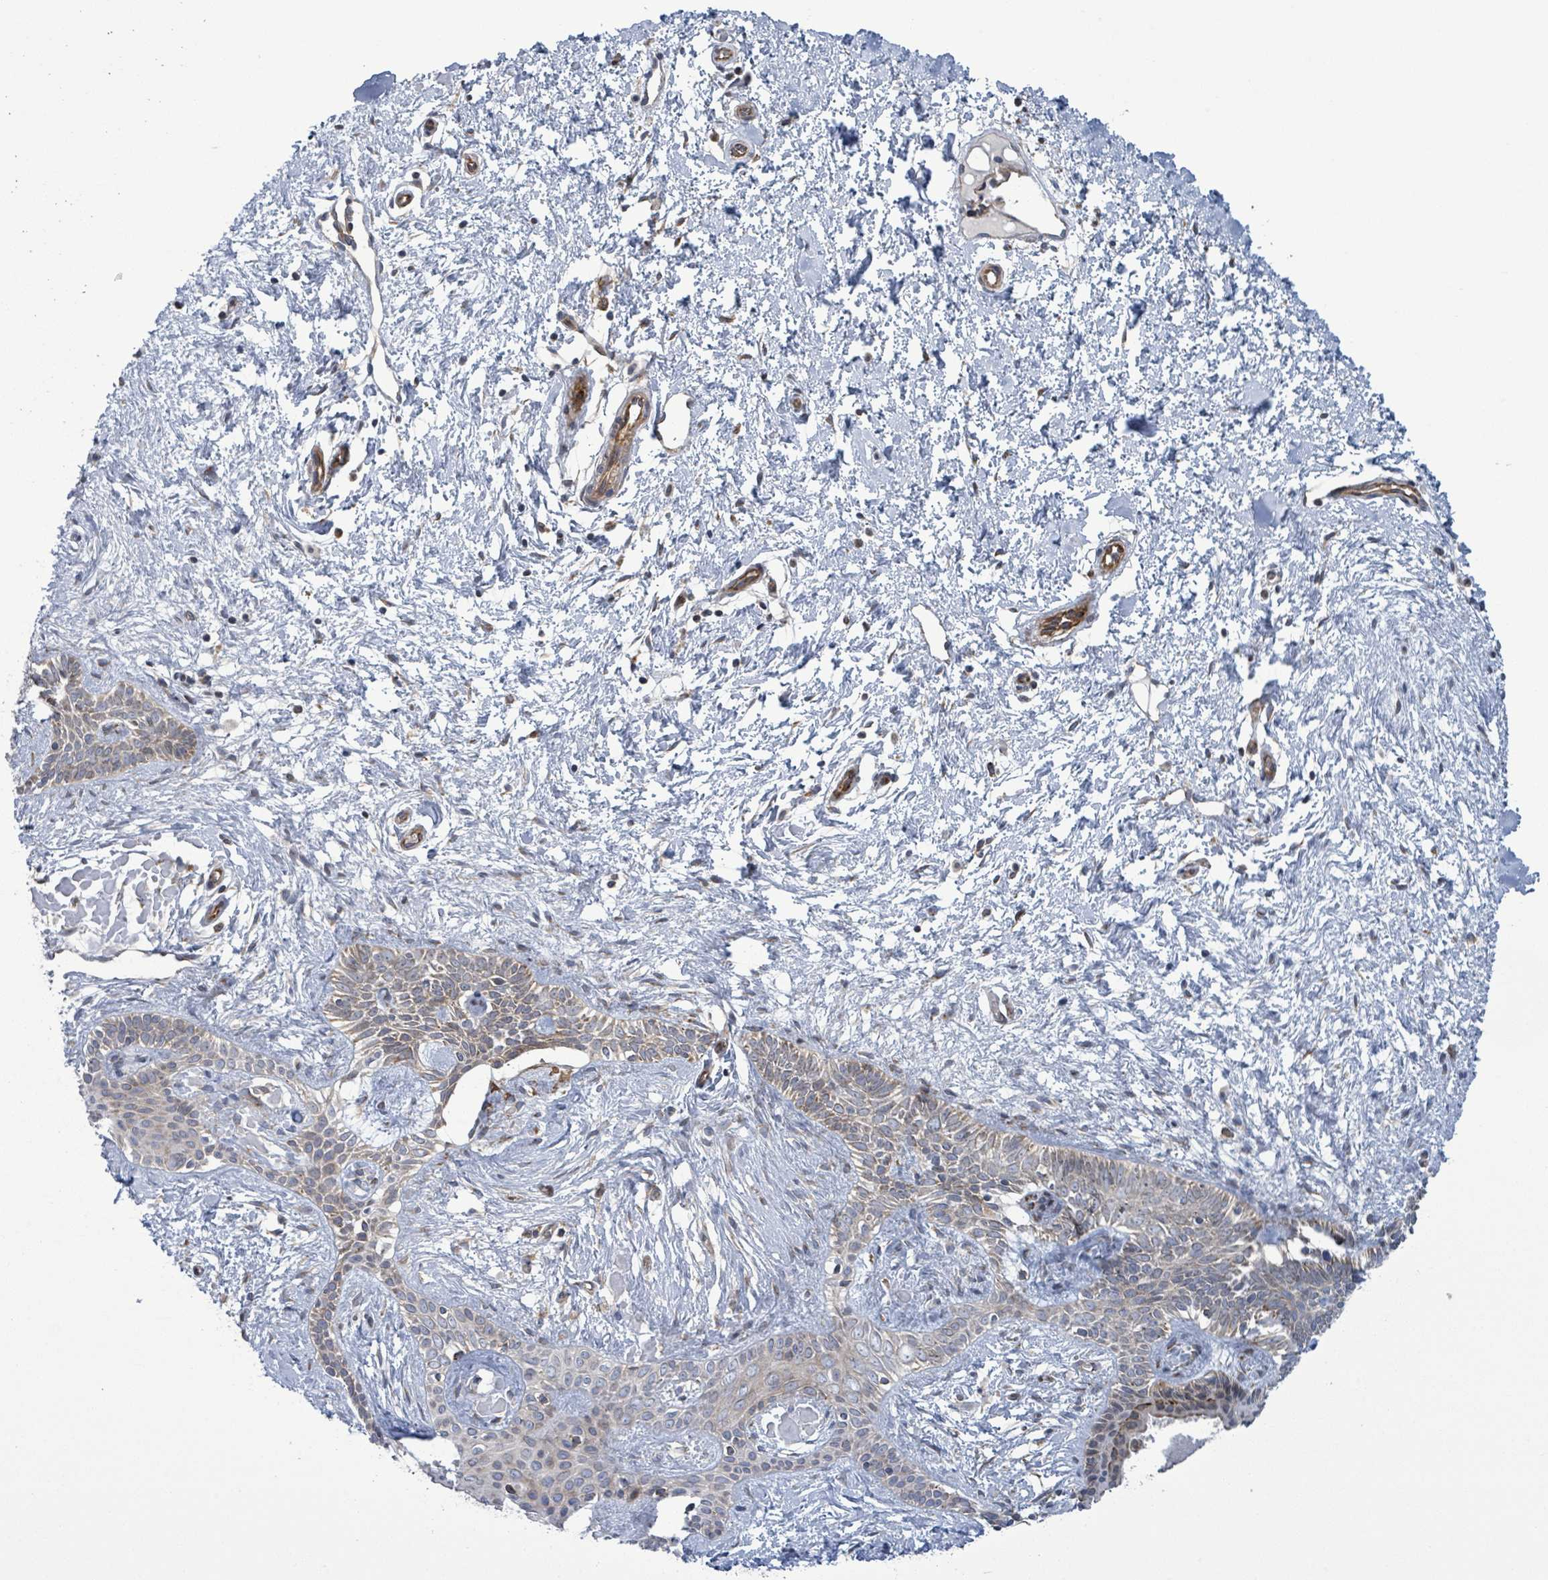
{"staining": {"intensity": "weak", "quantity": "25%-75%", "location": "cytoplasmic/membranous"}, "tissue": "skin cancer", "cell_type": "Tumor cells", "image_type": "cancer", "snomed": [{"axis": "morphology", "description": "Basal cell carcinoma"}, {"axis": "topography", "description": "Skin"}], "caption": "Skin basal cell carcinoma was stained to show a protein in brown. There is low levels of weak cytoplasmic/membranous expression in approximately 25%-75% of tumor cells.", "gene": "NOMO1", "patient": {"sex": "male", "age": 78}}